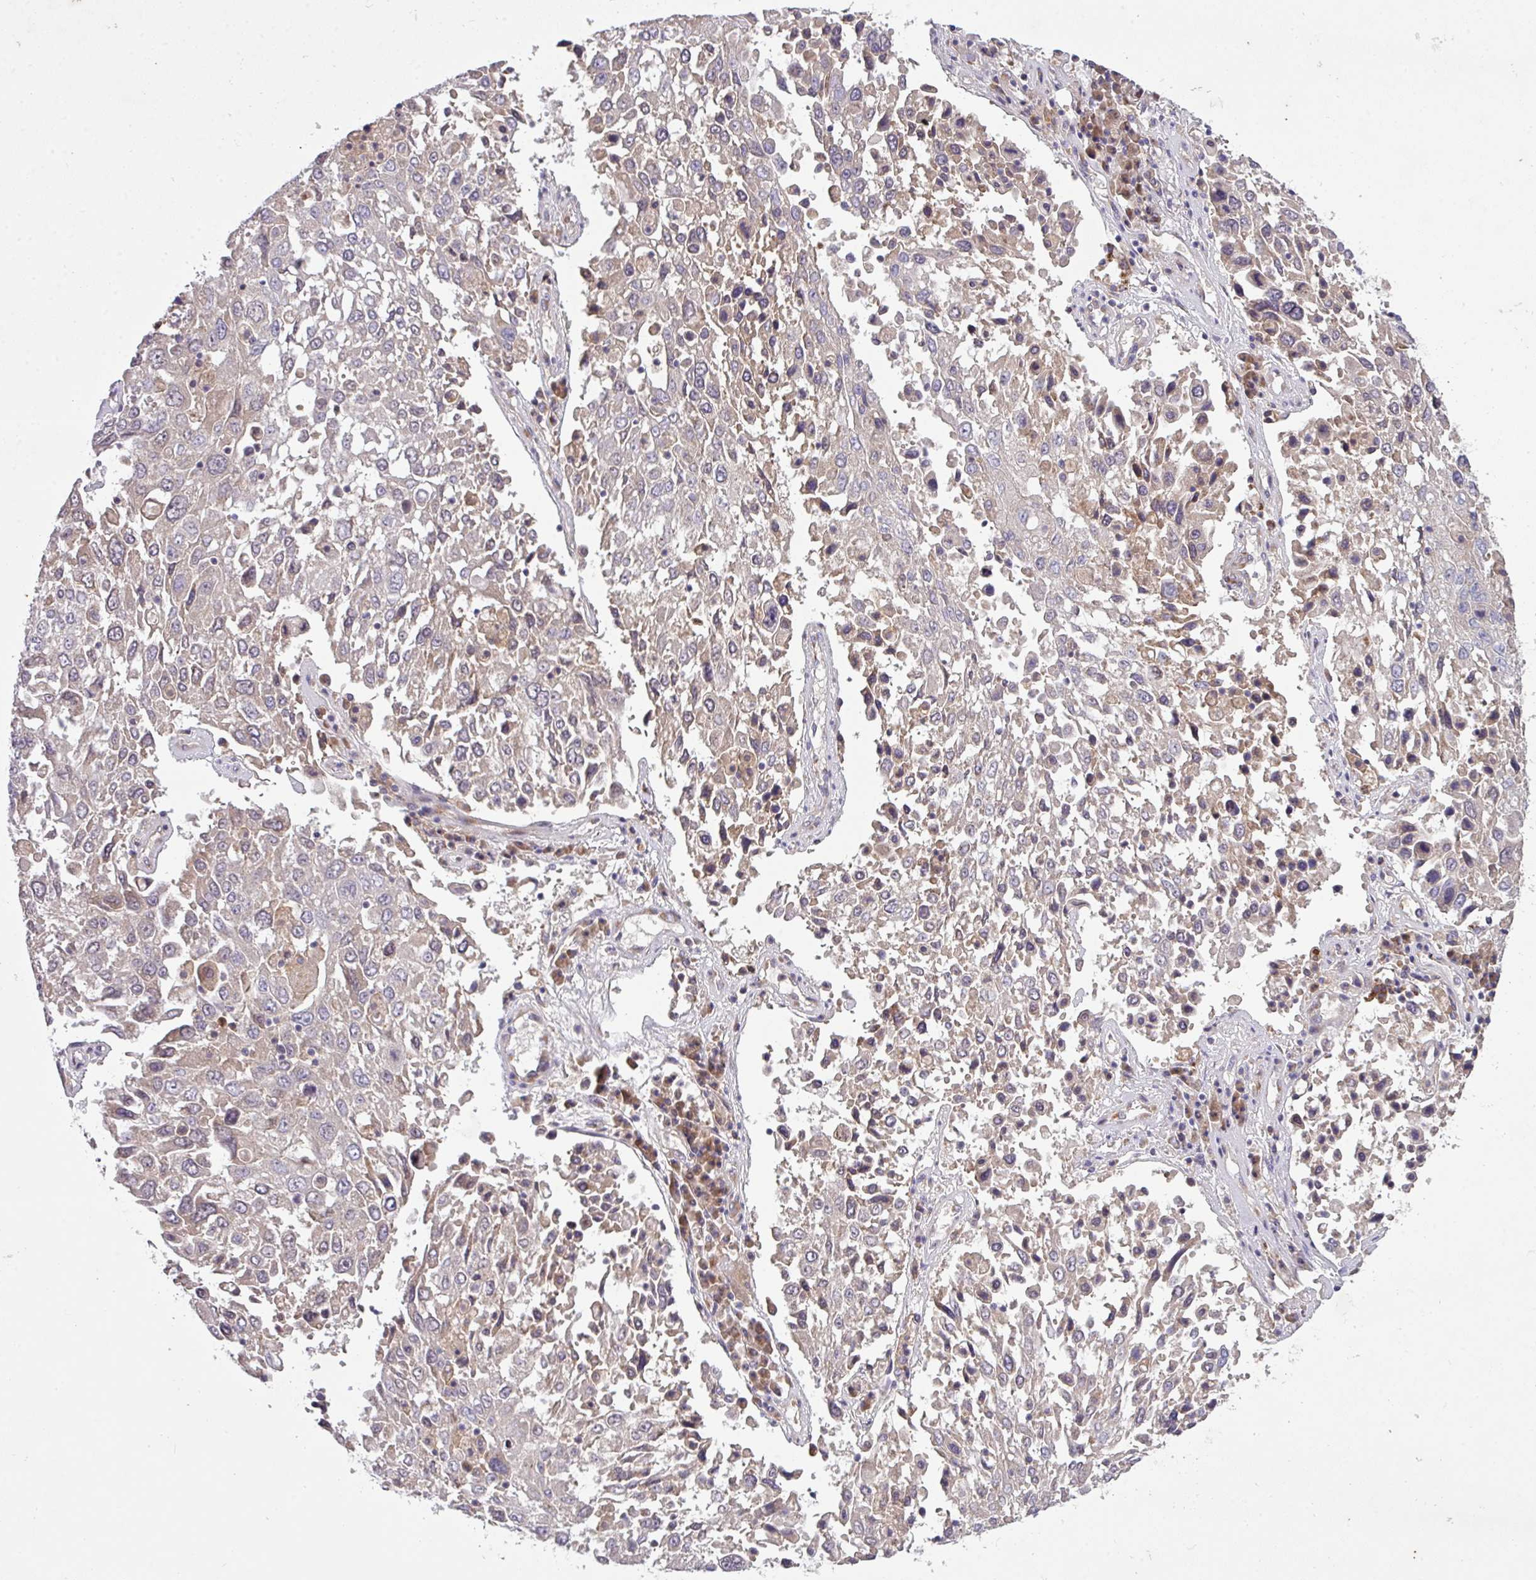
{"staining": {"intensity": "weak", "quantity": "<25%", "location": "cytoplasmic/membranous"}, "tissue": "lung cancer", "cell_type": "Tumor cells", "image_type": "cancer", "snomed": [{"axis": "morphology", "description": "Squamous cell carcinoma, NOS"}, {"axis": "topography", "description": "Lung"}], "caption": "The immunohistochemistry image has no significant positivity in tumor cells of lung squamous cell carcinoma tissue. (Brightfield microscopy of DAB (3,3'-diaminobenzidine) IHC at high magnification).", "gene": "VTI1A", "patient": {"sex": "male", "age": 65}}